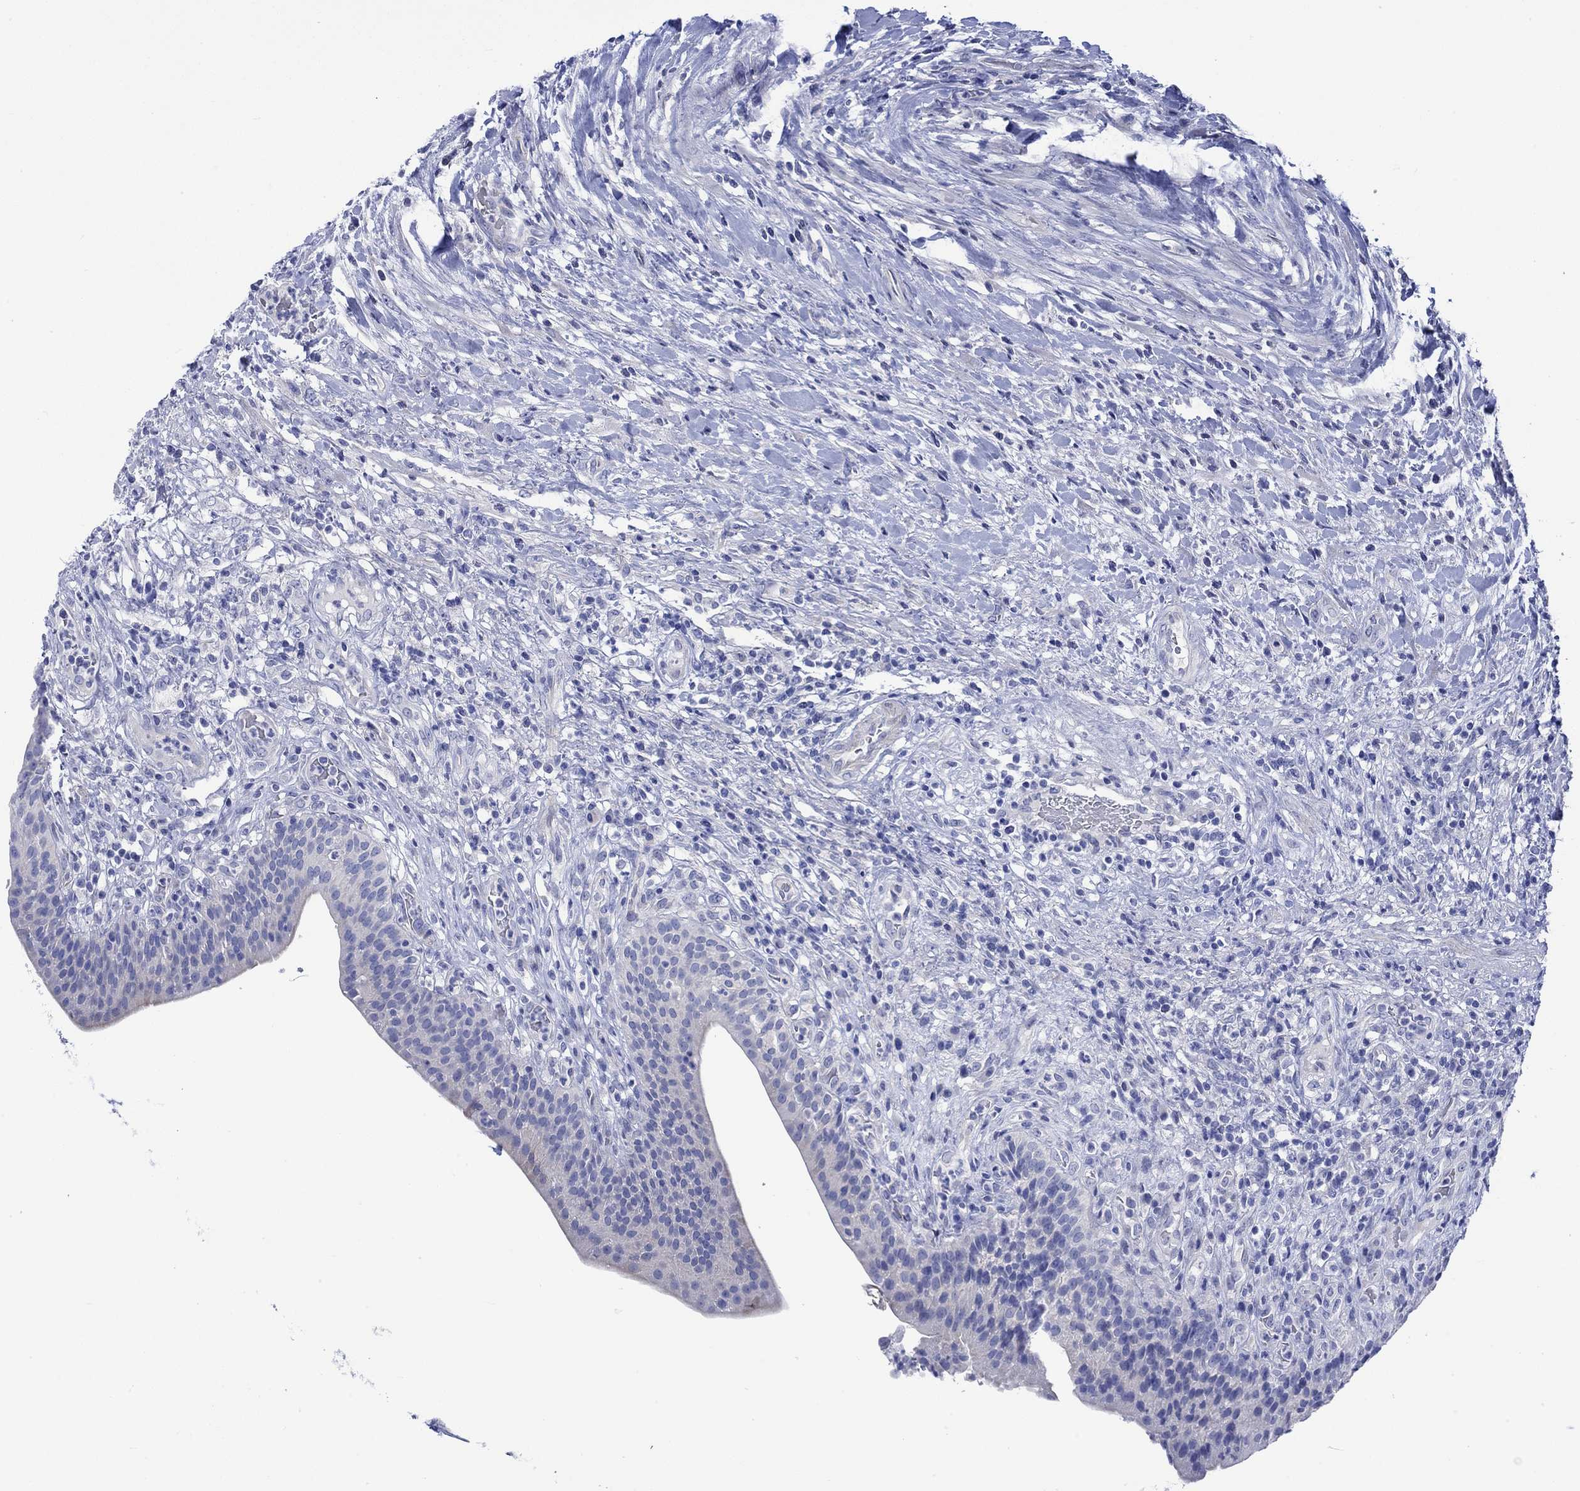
{"staining": {"intensity": "negative", "quantity": "none", "location": "none"}, "tissue": "urinary bladder", "cell_type": "Urothelial cells", "image_type": "normal", "snomed": [{"axis": "morphology", "description": "Normal tissue, NOS"}, {"axis": "topography", "description": "Urinary bladder"}], "caption": "DAB immunohistochemical staining of benign urinary bladder shows no significant staining in urothelial cells. (IHC, brightfield microscopy, high magnification).", "gene": "NRIP3", "patient": {"sex": "male", "age": 66}}